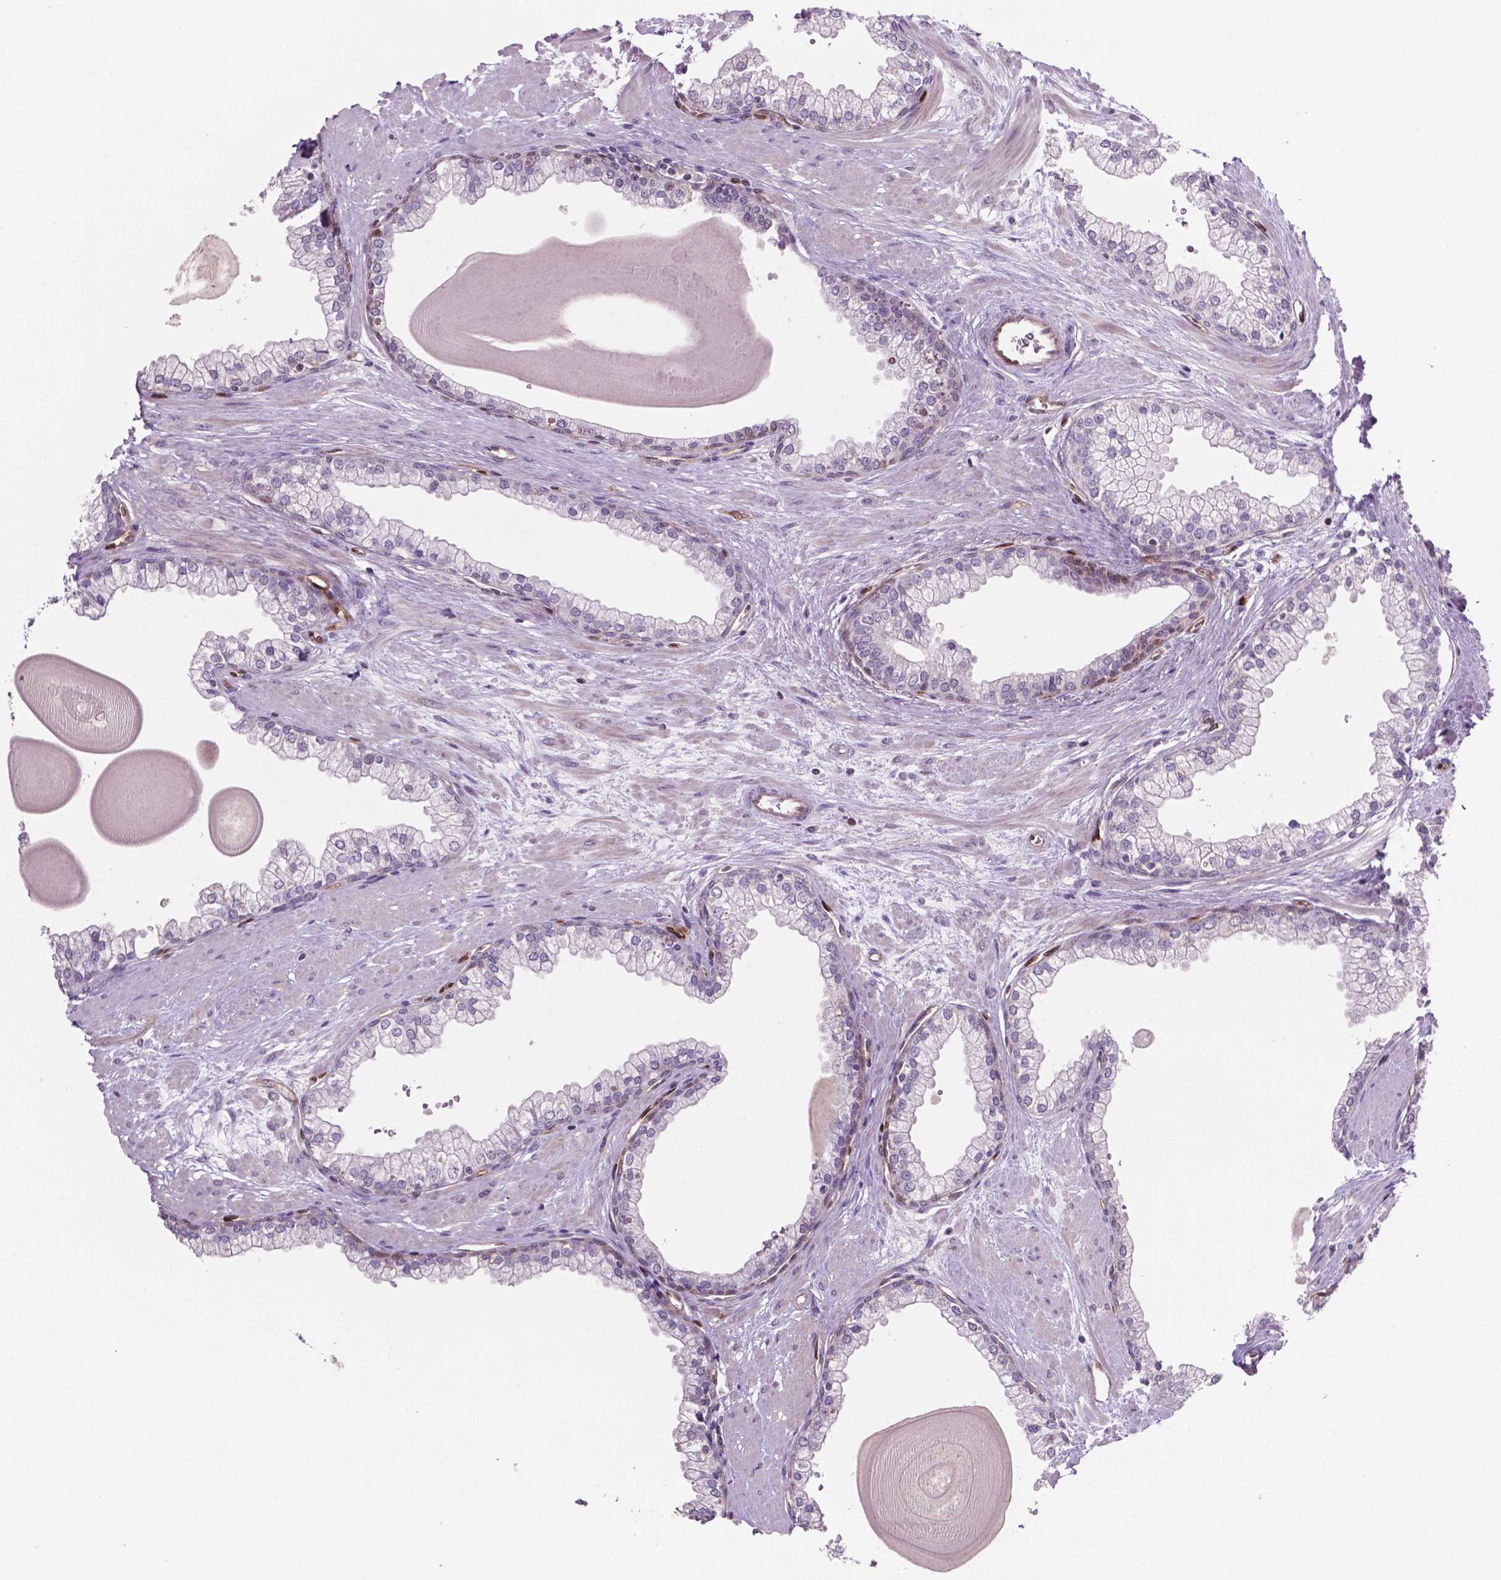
{"staining": {"intensity": "negative", "quantity": "none", "location": "none"}, "tissue": "prostate", "cell_type": "Glandular cells", "image_type": "normal", "snomed": [{"axis": "morphology", "description": "Normal tissue, NOS"}, {"axis": "topography", "description": "Prostate"}, {"axis": "topography", "description": "Peripheral nerve tissue"}], "caption": "Protein analysis of normal prostate shows no significant expression in glandular cells. (DAB immunohistochemistry (IHC) with hematoxylin counter stain).", "gene": "LDHA", "patient": {"sex": "male", "age": 61}}